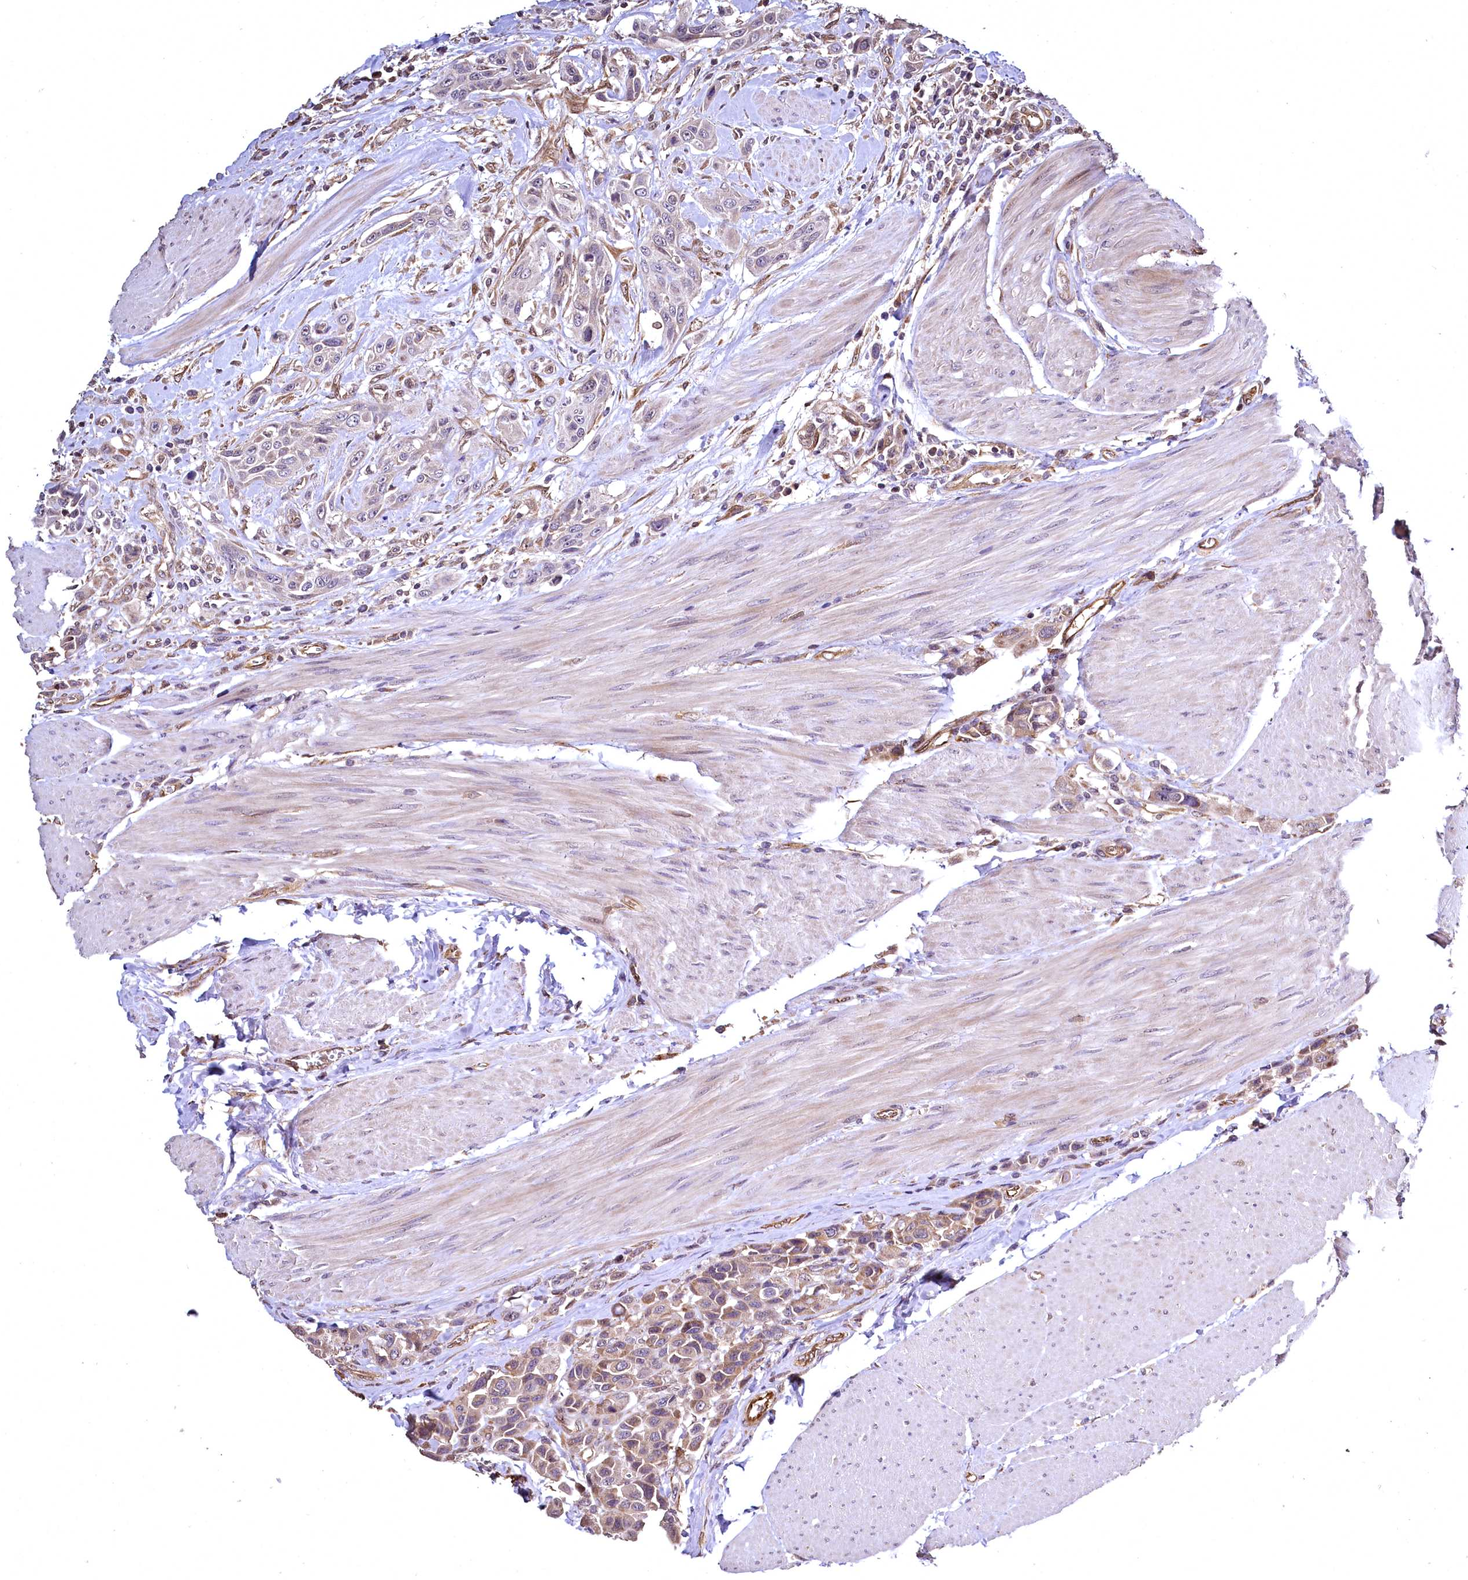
{"staining": {"intensity": "weak", "quantity": "25%-75%", "location": "cytoplasmic/membranous"}, "tissue": "urothelial cancer", "cell_type": "Tumor cells", "image_type": "cancer", "snomed": [{"axis": "morphology", "description": "Urothelial carcinoma, High grade"}, {"axis": "topography", "description": "Urinary bladder"}], "caption": "Protein analysis of urothelial cancer tissue reveals weak cytoplasmic/membranous positivity in approximately 25%-75% of tumor cells.", "gene": "TBCEL", "patient": {"sex": "male", "age": 50}}